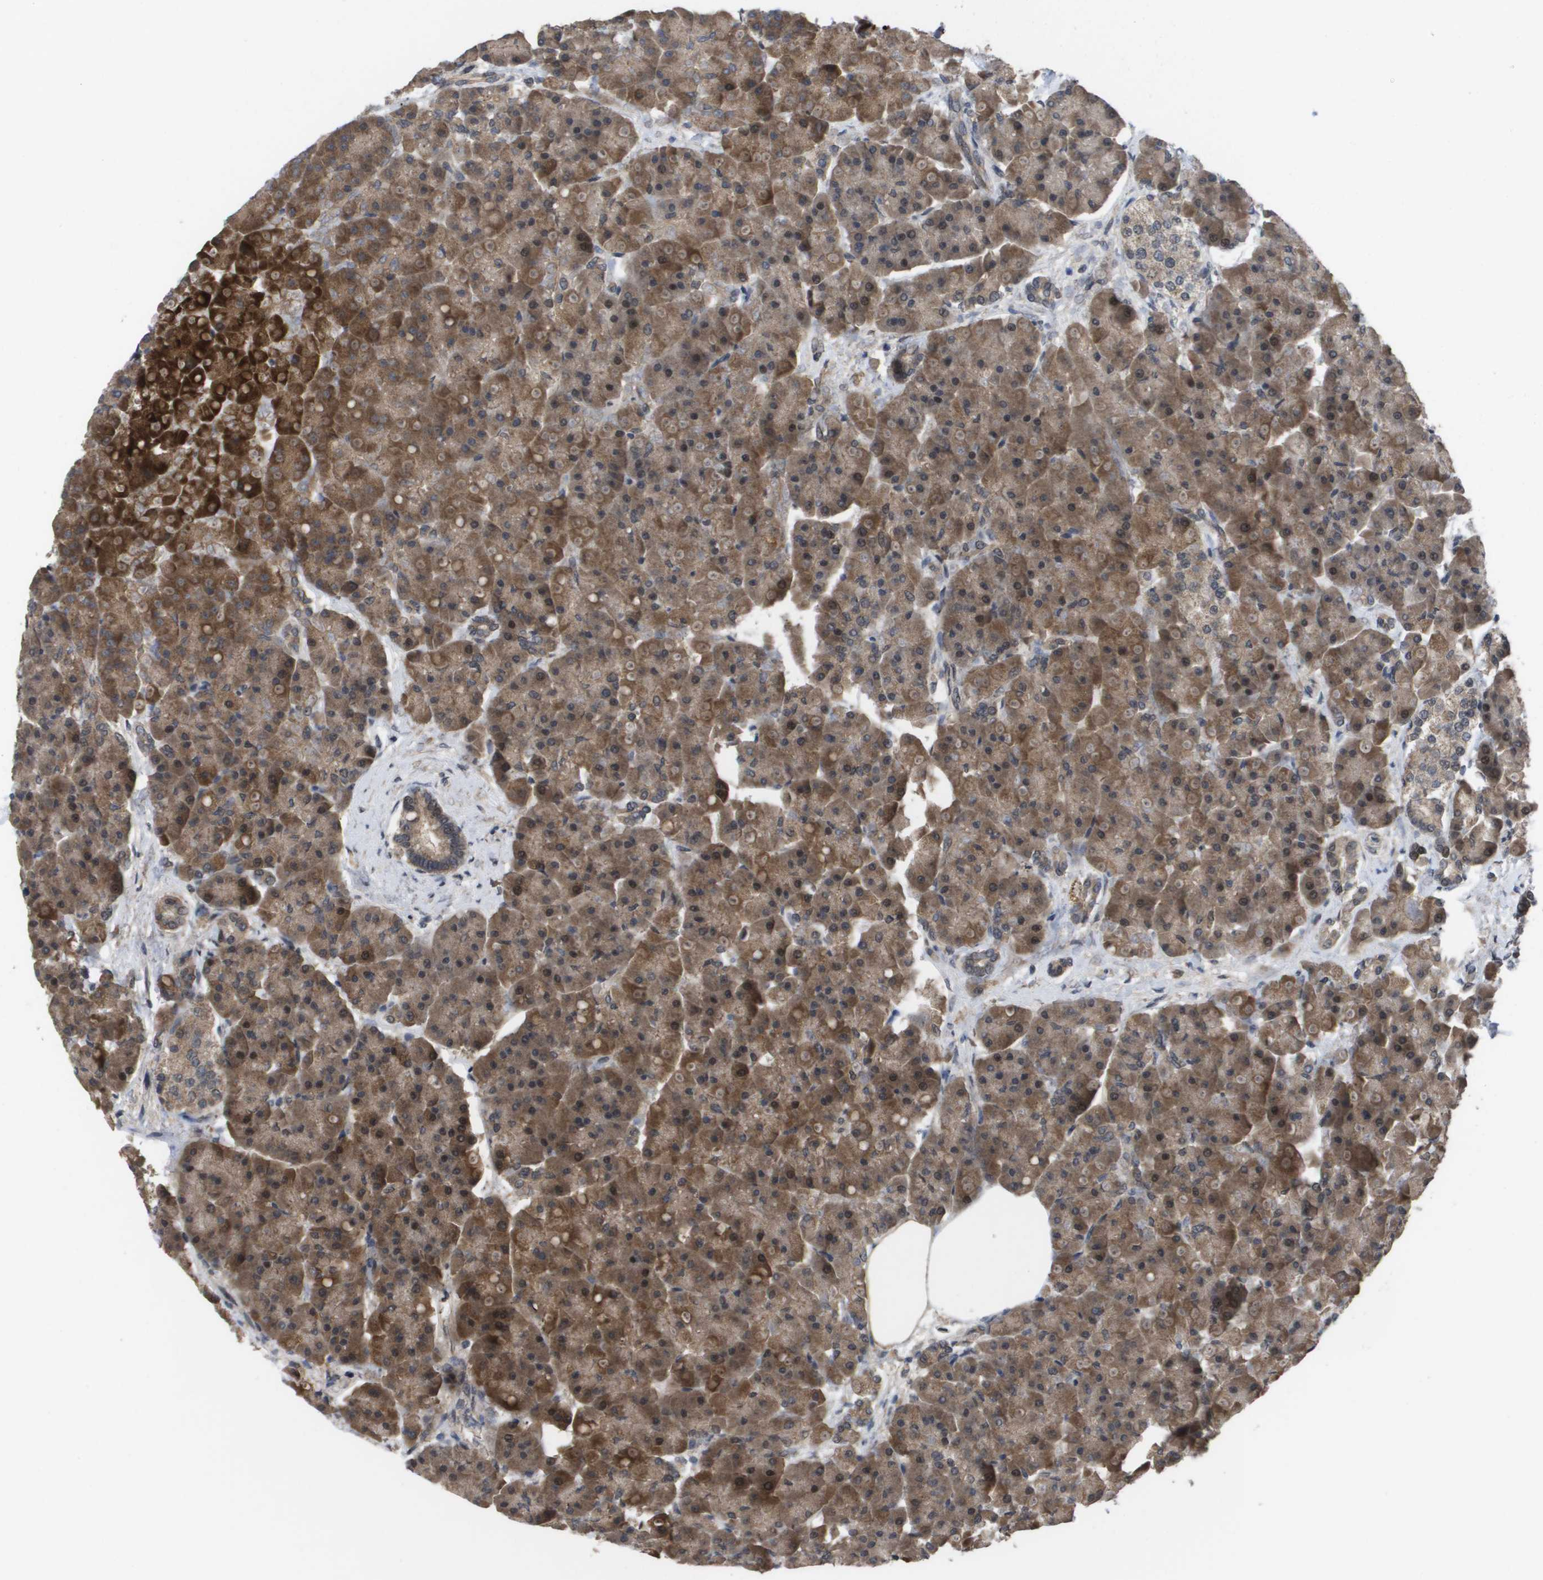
{"staining": {"intensity": "moderate", "quantity": ">75%", "location": "cytoplasmic/membranous,nuclear"}, "tissue": "pancreas", "cell_type": "Exocrine glandular cells", "image_type": "normal", "snomed": [{"axis": "morphology", "description": "Normal tissue, NOS"}, {"axis": "topography", "description": "Pancreas"}], "caption": "The immunohistochemical stain labels moderate cytoplasmic/membranous,nuclear positivity in exocrine glandular cells of normal pancreas. (brown staining indicates protein expression, while blue staining denotes nuclei).", "gene": "AMBRA1", "patient": {"sex": "female", "age": 70}}